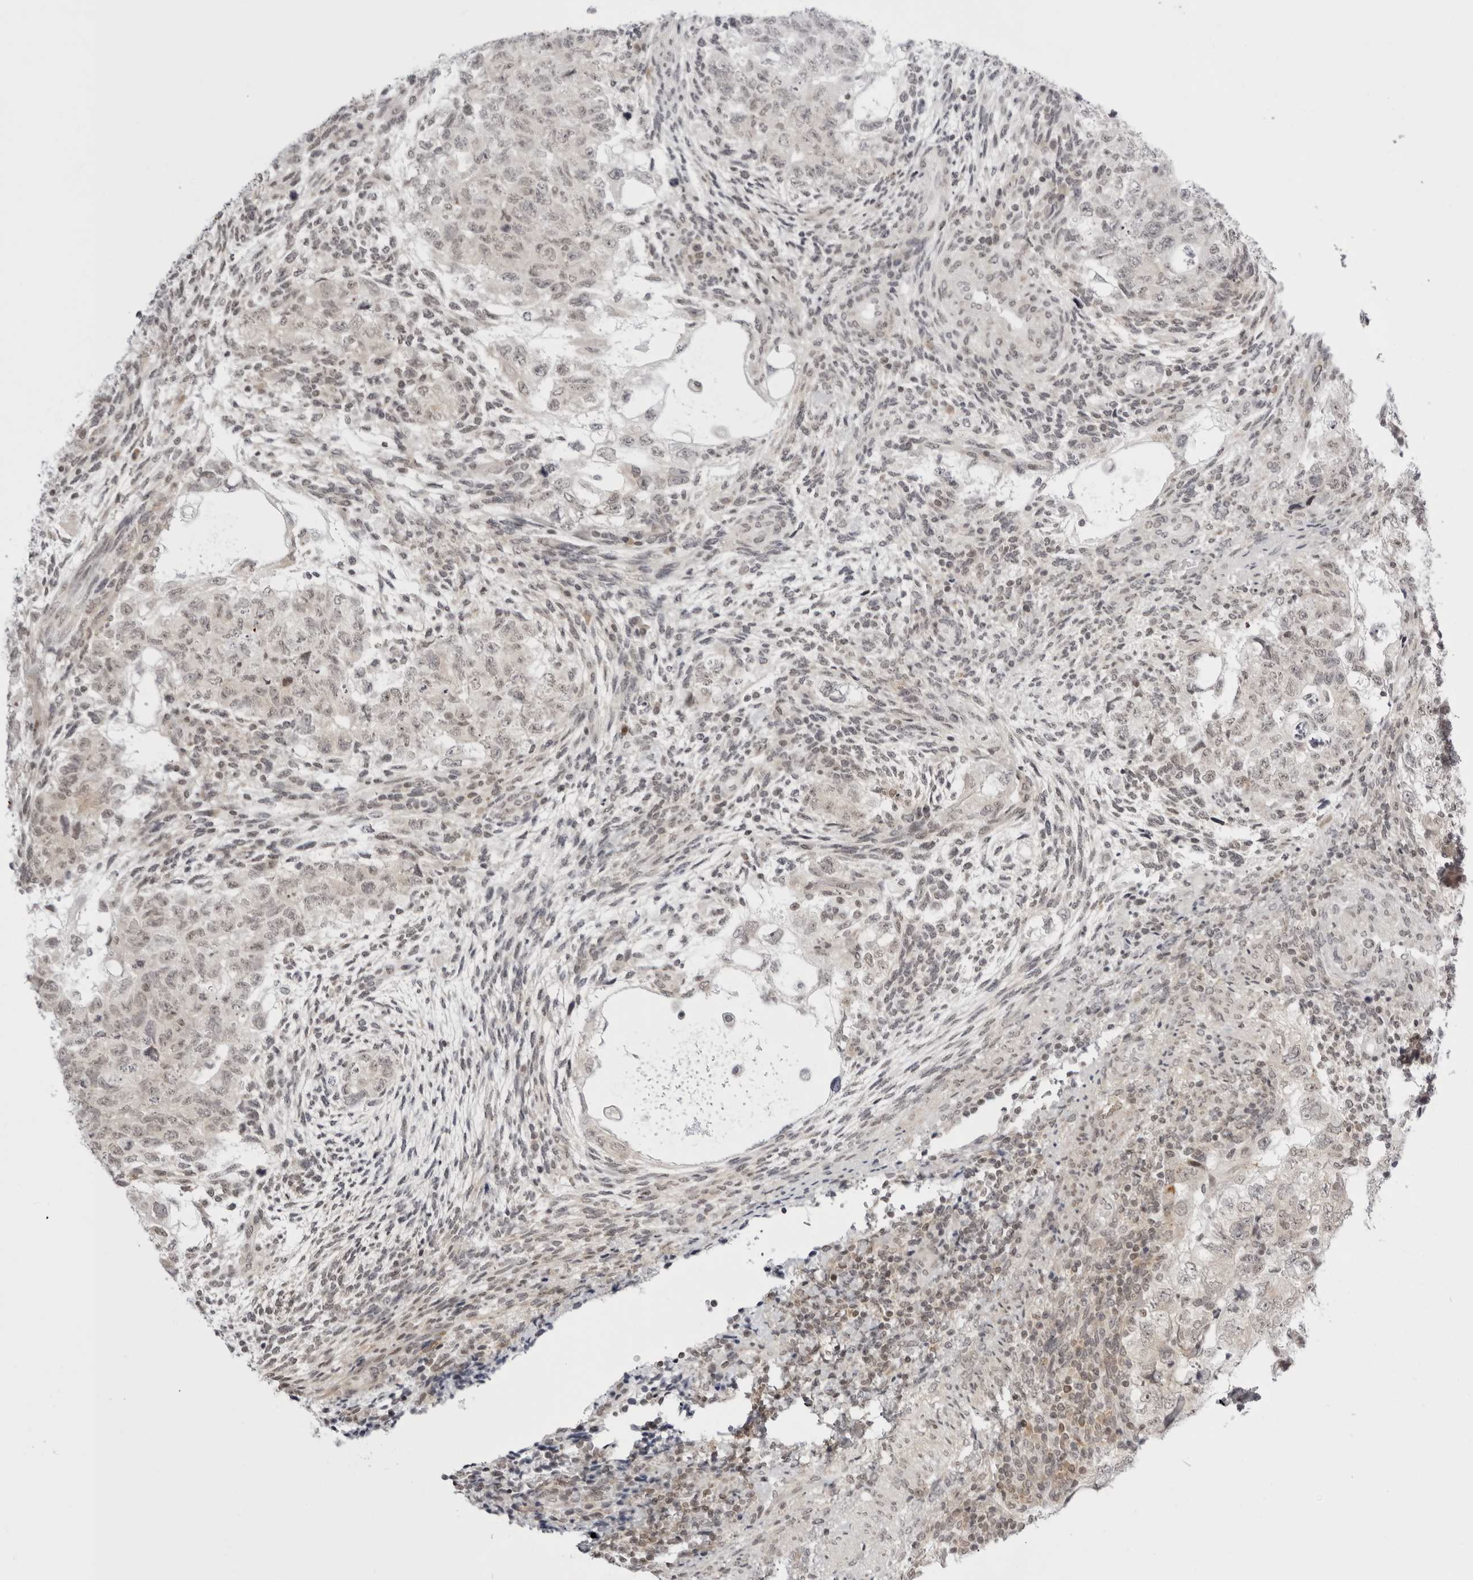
{"staining": {"intensity": "negative", "quantity": "none", "location": "none"}, "tissue": "testis cancer", "cell_type": "Tumor cells", "image_type": "cancer", "snomed": [{"axis": "morphology", "description": "Normal tissue, NOS"}, {"axis": "morphology", "description": "Carcinoma, Embryonal, NOS"}, {"axis": "topography", "description": "Testis"}], "caption": "The photomicrograph exhibits no staining of tumor cells in testis cancer.", "gene": "PPP2R5C", "patient": {"sex": "male", "age": 36}}